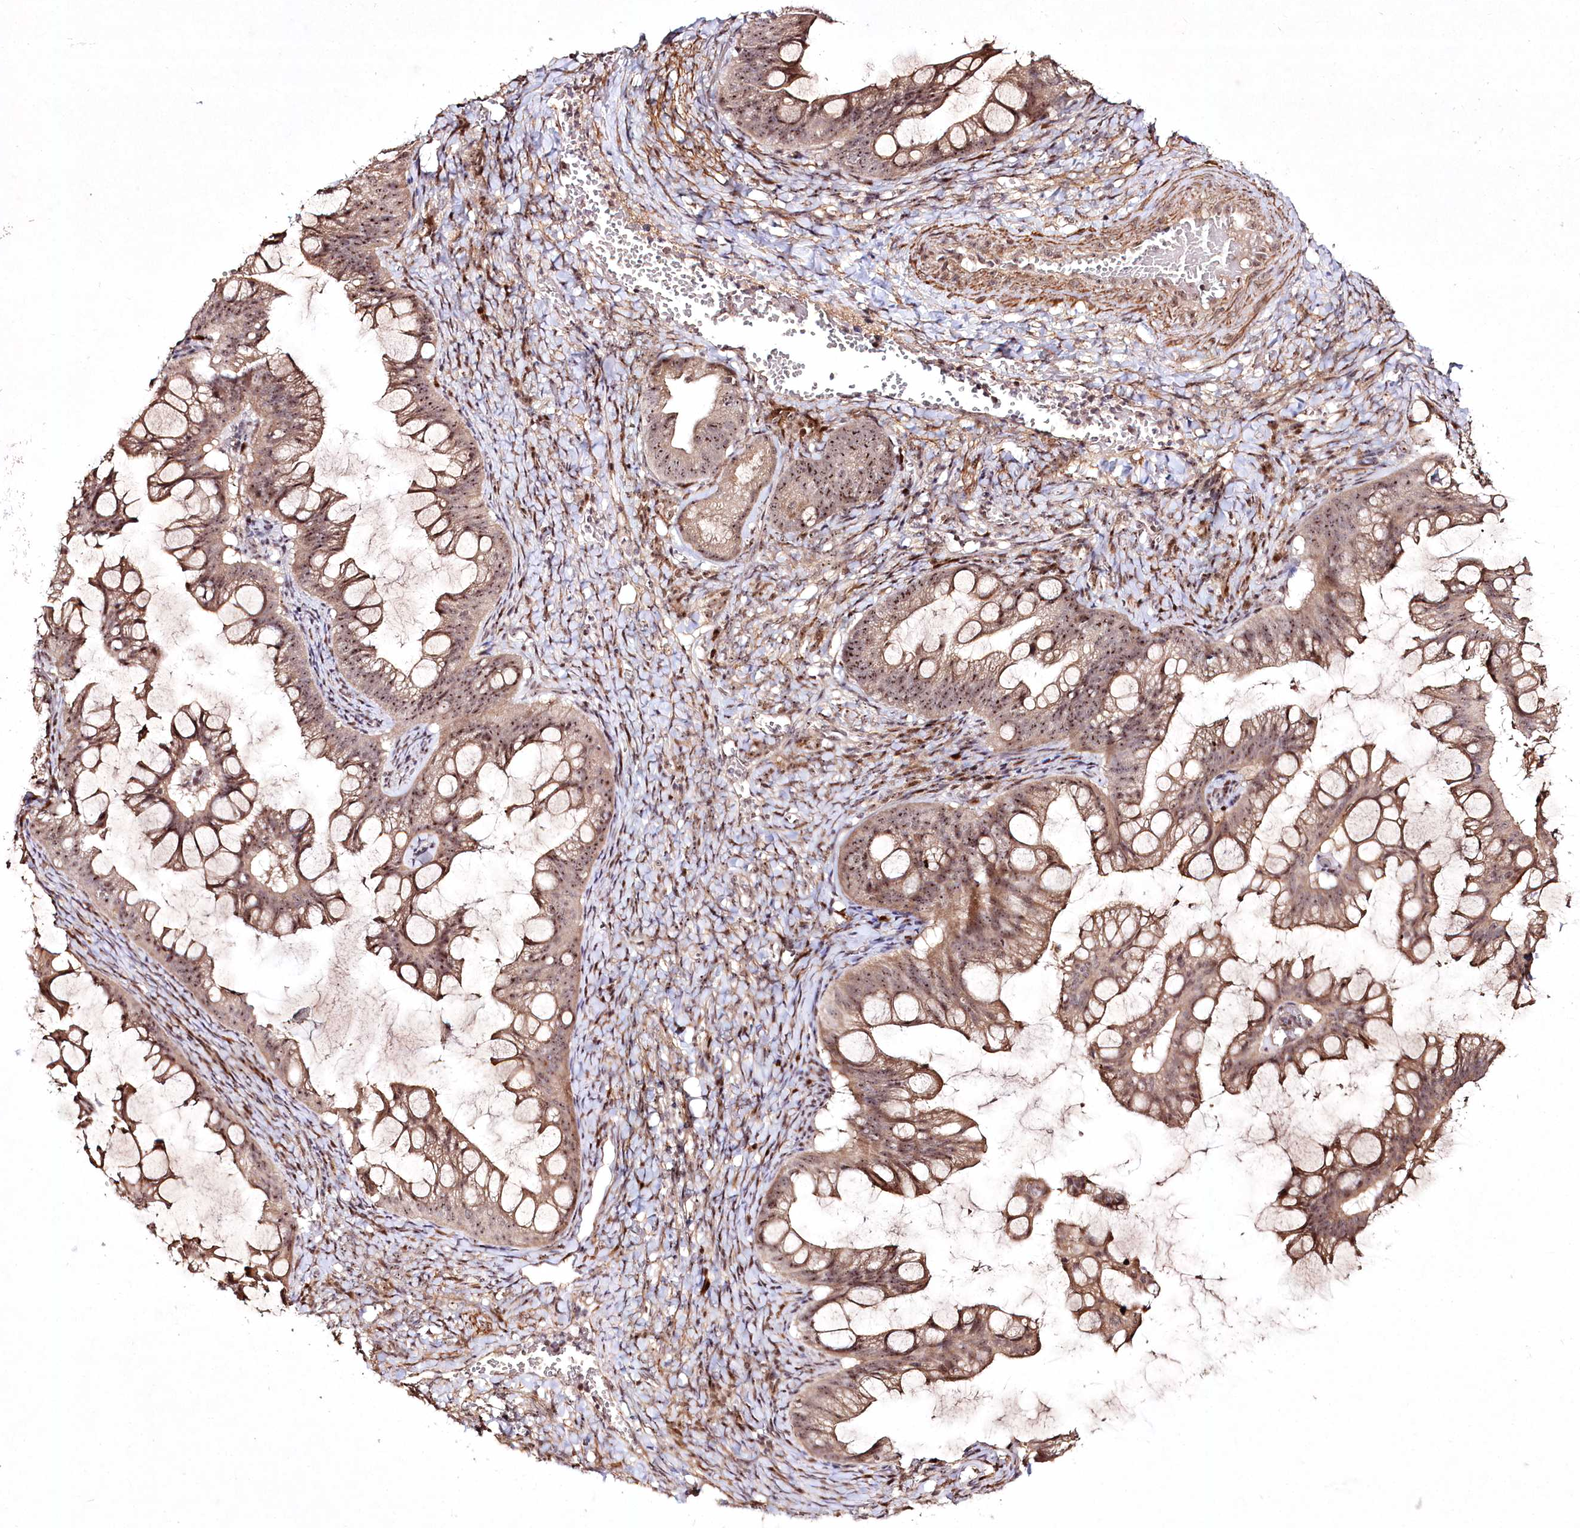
{"staining": {"intensity": "moderate", "quantity": ">75%", "location": "cytoplasmic/membranous,nuclear"}, "tissue": "ovarian cancer", "cell_type": "Tumor cells", "image_type": "cancer", "snomed": [{"axis": "morphology", "description": "Cystadenocarcinoma, mucinous, NOS"}, {"axis": "topography", "description": "Ovary"}], "caption": "Immunohistochemical staining of human ovarian mucinous cystadenocarcinoma reveals medium levels of moderate cytoplasmic/membranous and nuclear positivity in approximately >75% of tumor cells.", "gene": "CCDC59", "patient": {"sex": "female", "age": 73}}